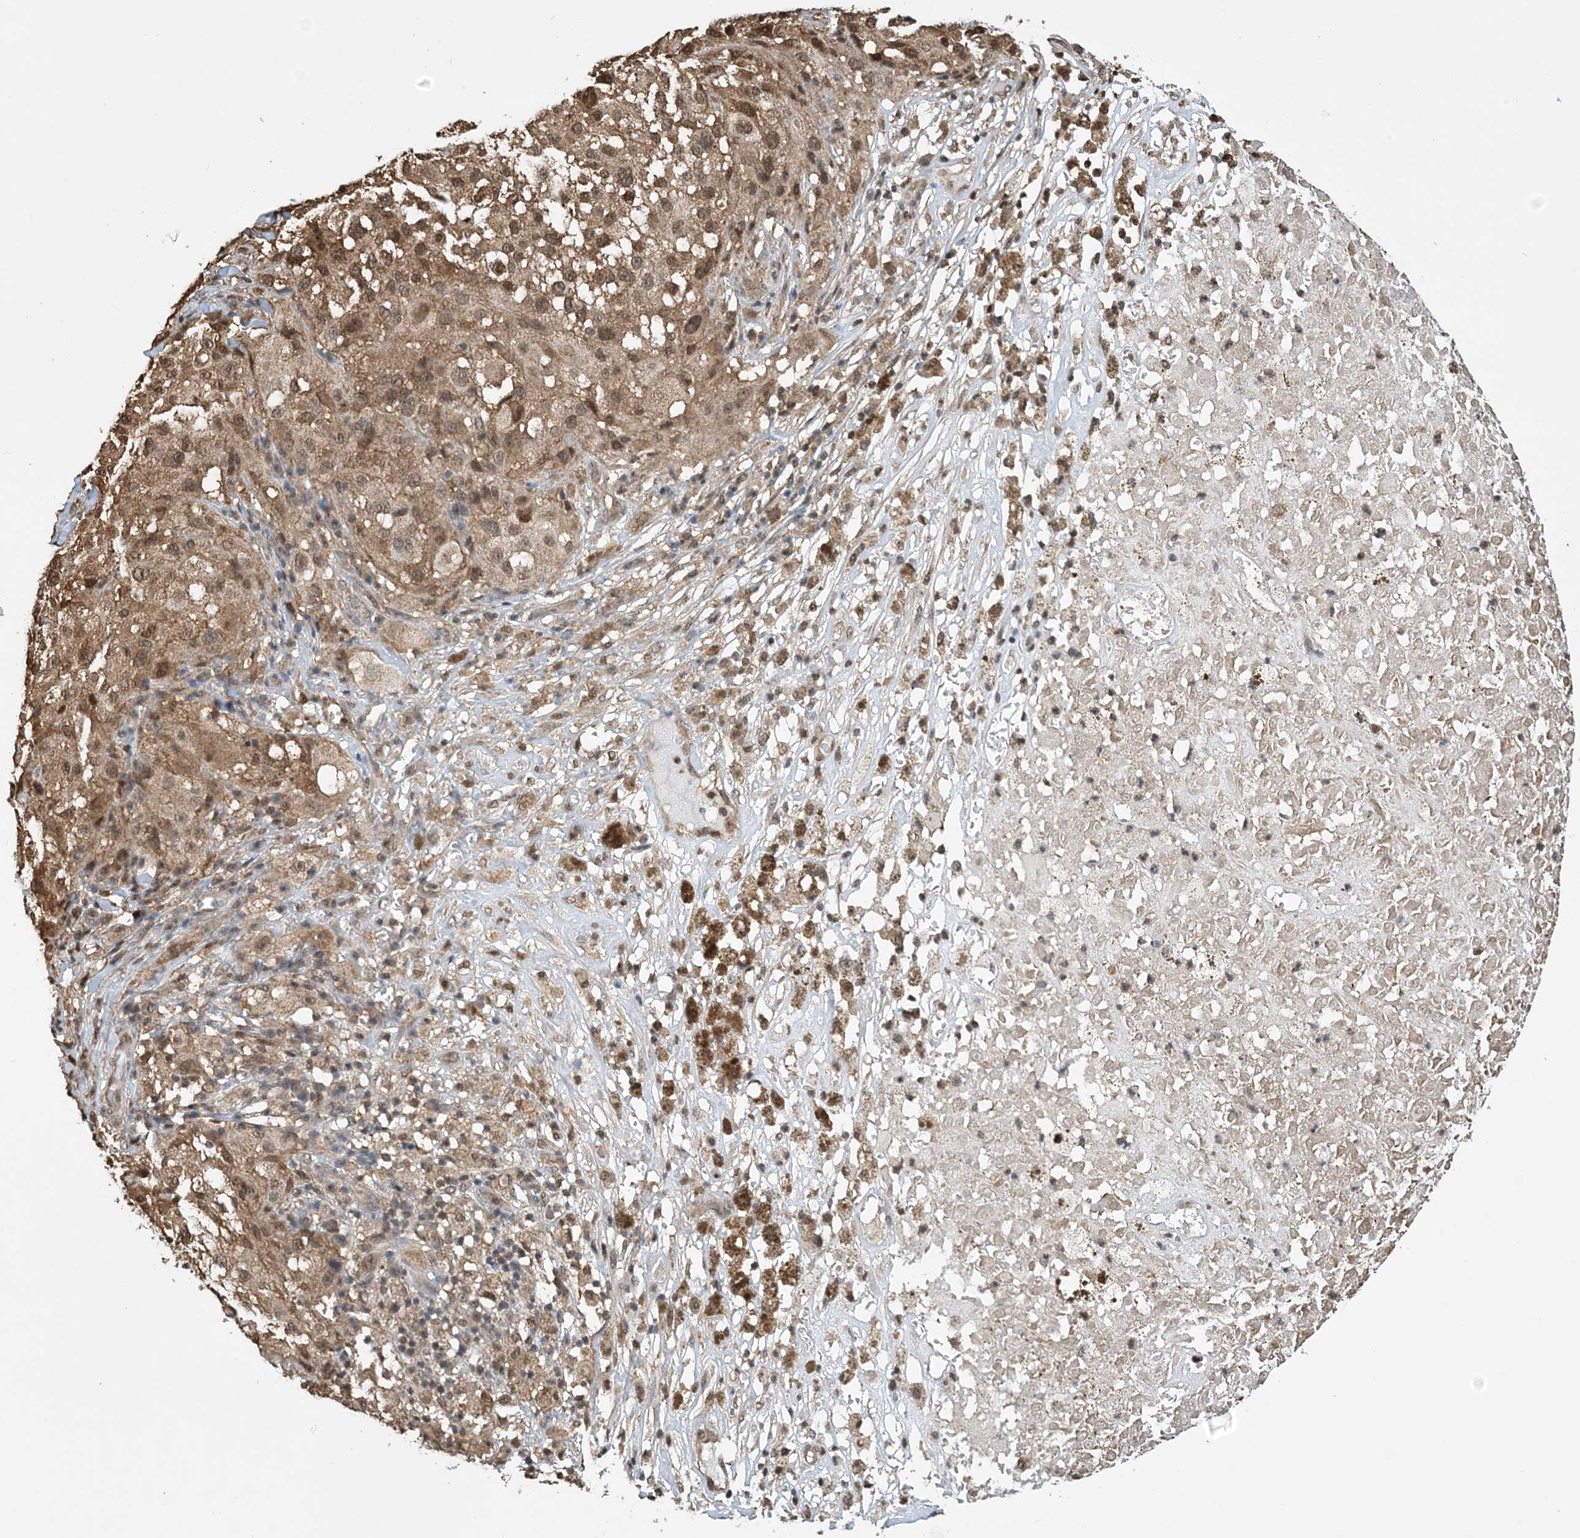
{"staining": {"intensity": "moderate", "quantity": ">75%", "location": "cytoplasmic/membranous,nuclear"}, "tissue": "melanoma", "cell_type": "Tumor cells", "image_type": "cancer", "snomed": [{"axis": "morphology", "description": "Necrosis, NOS"}, {"axis": "morphology", "description": "Malignant melanoma, NOS"}, {"axis": "topography", "description": "Skin"}], "caption": "Immunohistochemical staining of malignant melanoma reveals medium levels of moderate cytoplasmic/membranous and nuclear staining in approximately >75% of tumor cells.", "gene": "HSPA1A", "patient": {"sex": "female", "age": 87}}